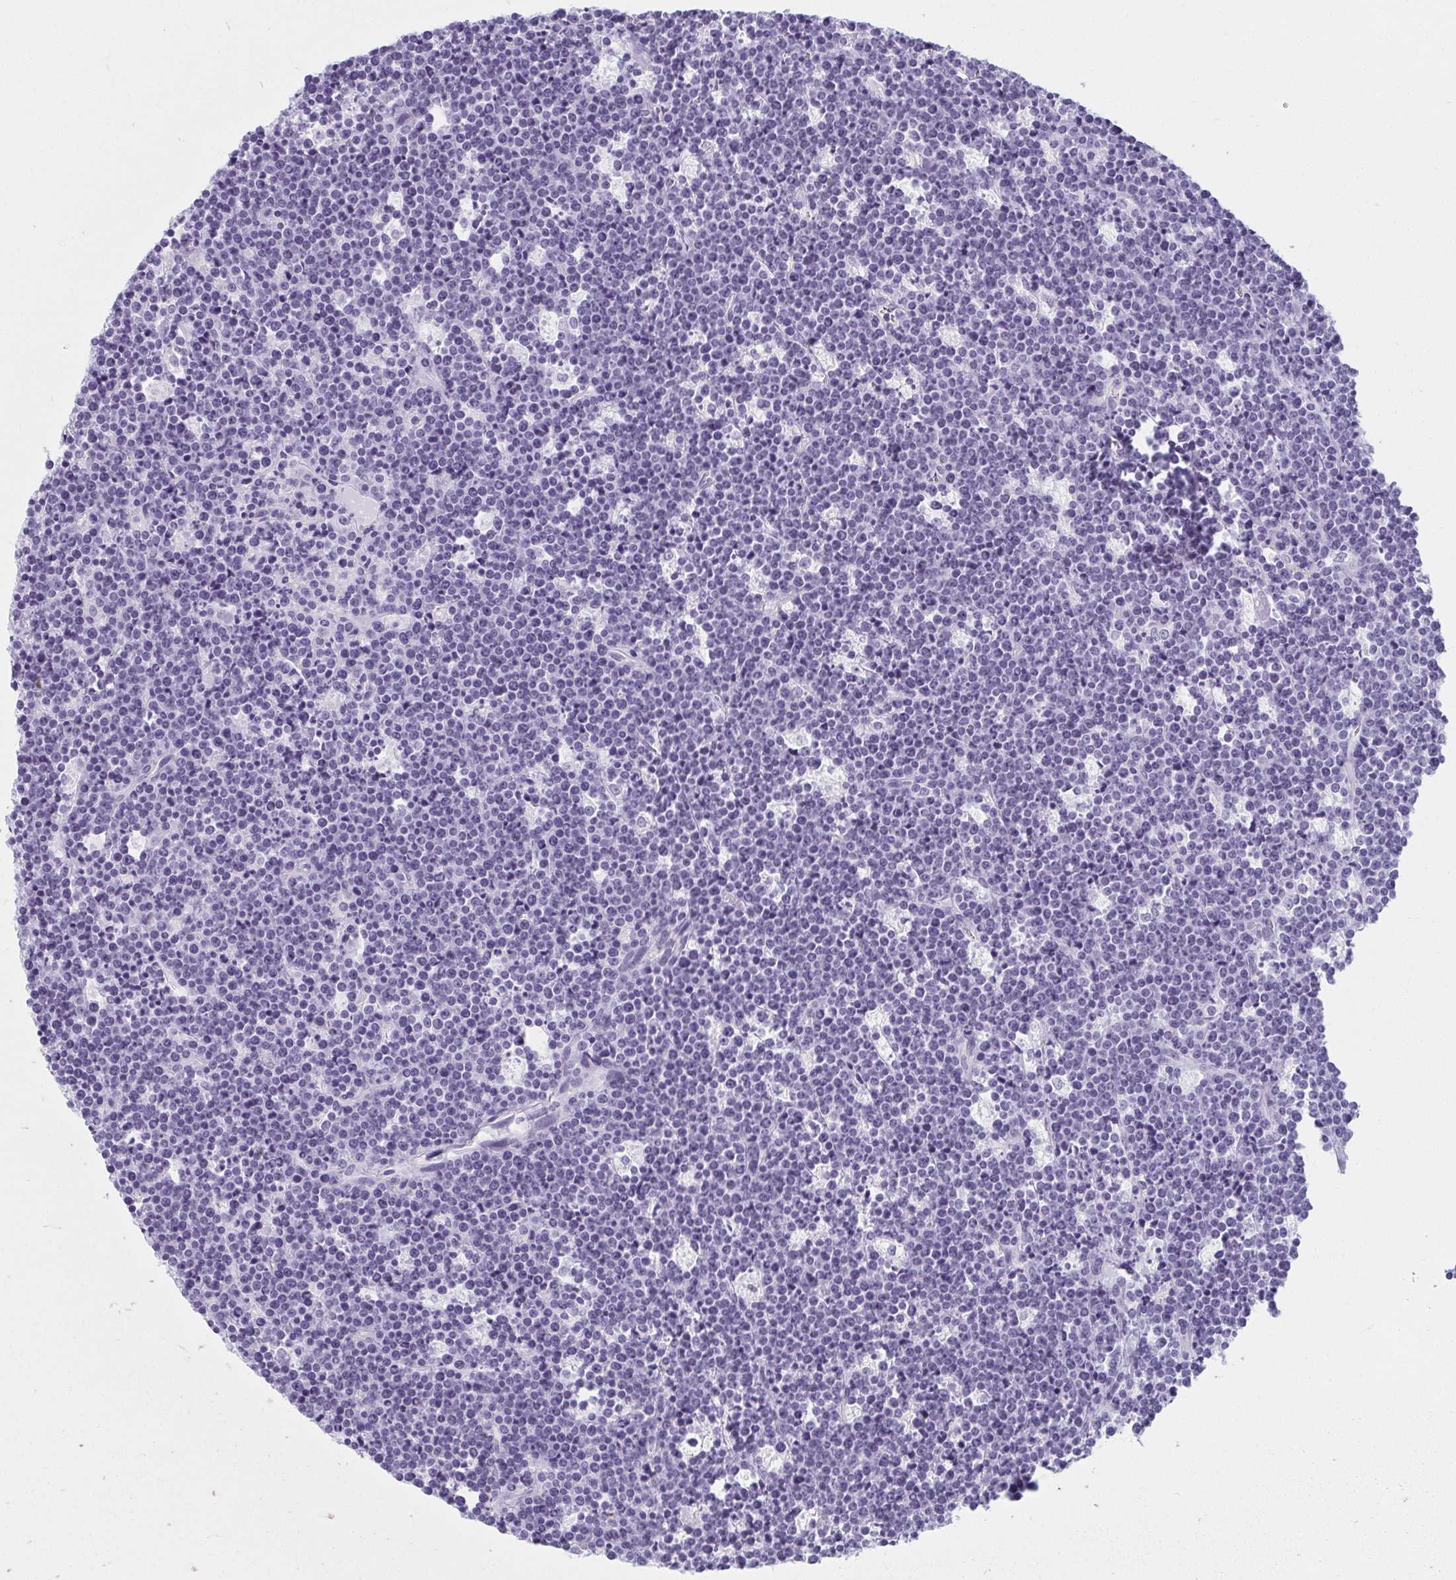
{"staining": {"intensity": "negative", "quantity": "none", "location": "none"}, "tissue": "lymphoma", "cell_type": "Tumor cells", "image_type": "cancer", "snomed": [{"axis": "morphology", "description": "Malignant lymphoma, non-Hodgkin's type, High grade"}, {"axis": "topography", "description": "Ovary"}], "caption": "Immunohistochemistry (IHC) of human high-grade malignant lymphoma, non-Hodgkin's type demonstrates no expression in tumor cells.", "gene": "MOBP", "patient": {"sex": "female", "age": 56}}